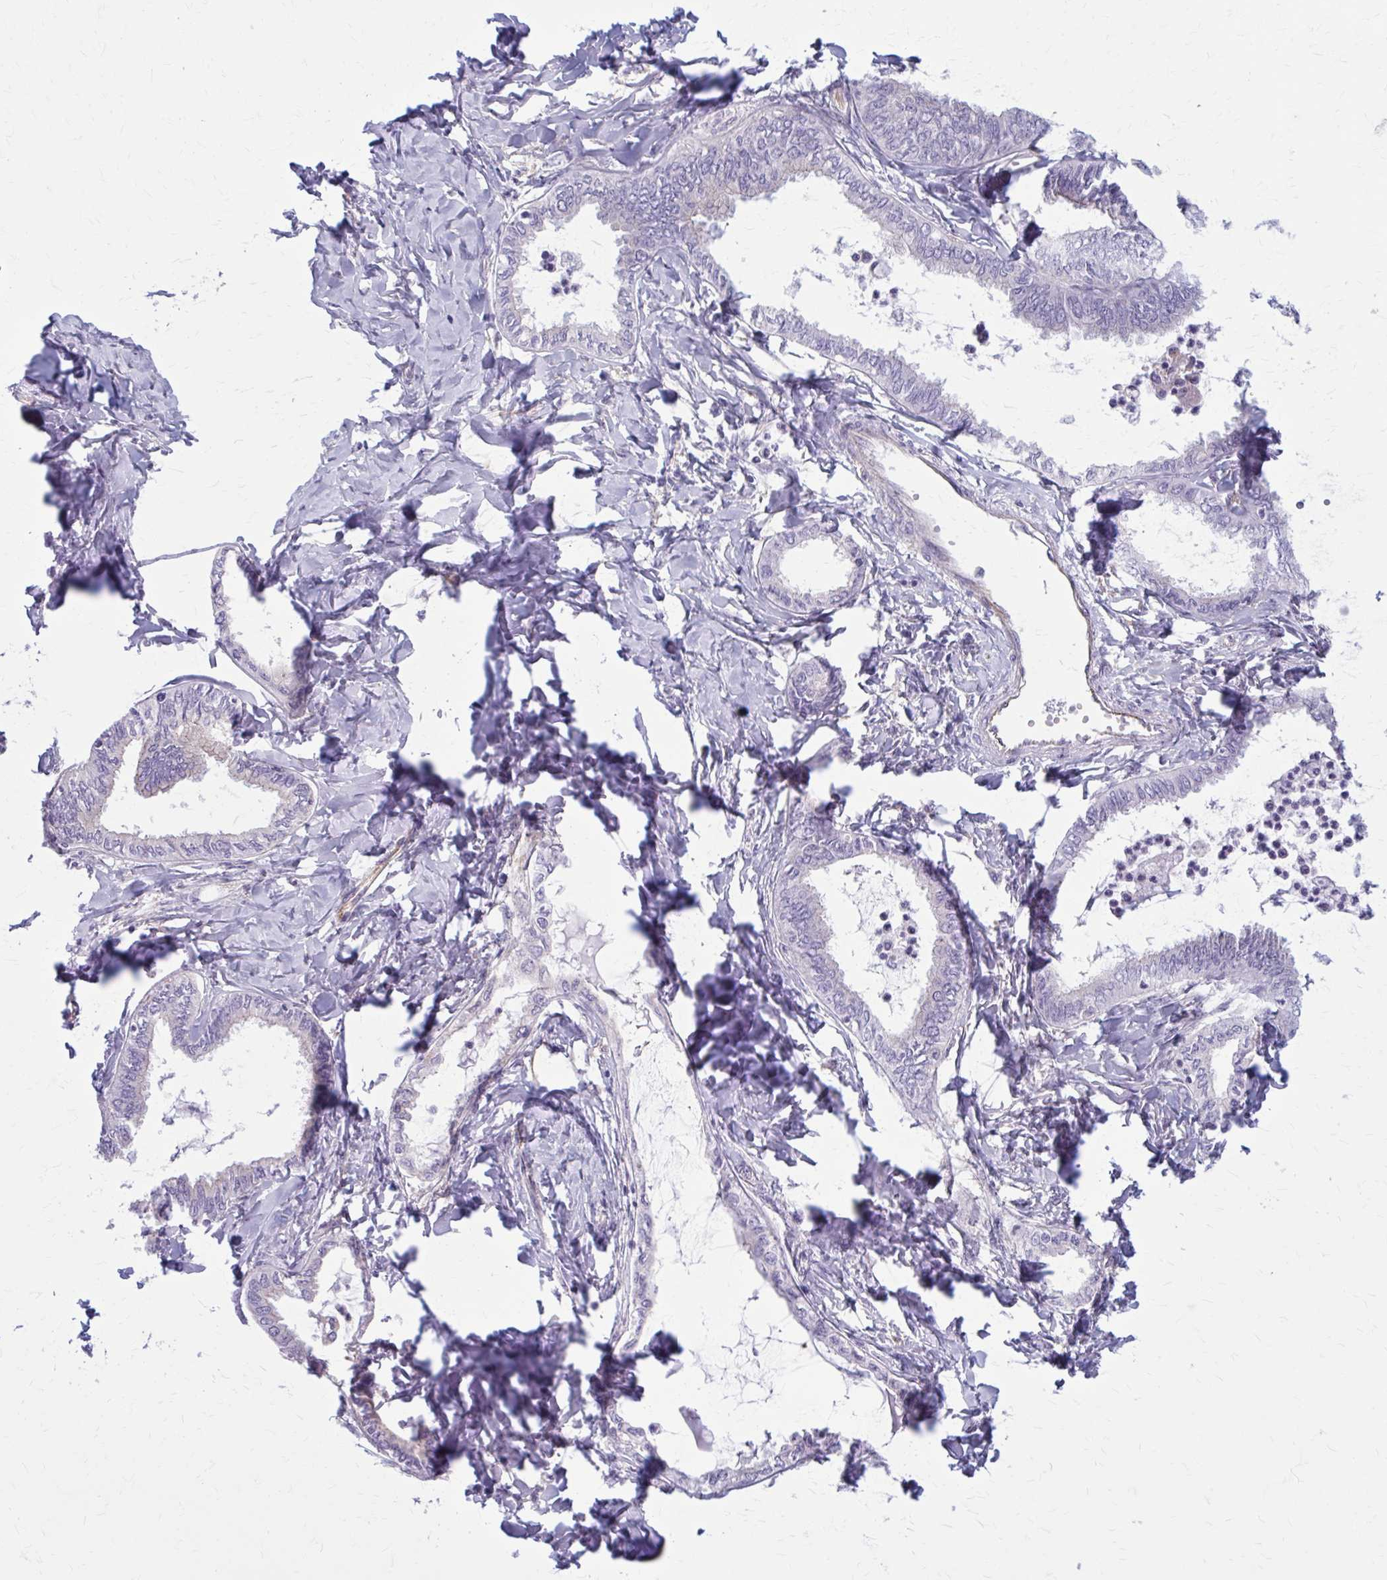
{"staining": {"intensity": "negative", "quantity": "none", "location": "none"}, "tissue": "ovarian cancer", "cell_type": "Tumor cells", "image_type": "cancer", "snomed": [{"axis": "morphology", "description": "Carcinoma, endometroid"}, {"axis": "topography", "description": "Ovary"}], "caption": "An image of endometroid carcinoma (ovarian) stained for a protein reveals no brown staining in tumor cells.", "gene": "ZDHHC7", "patient": {"sex": "female", "age": 70}}